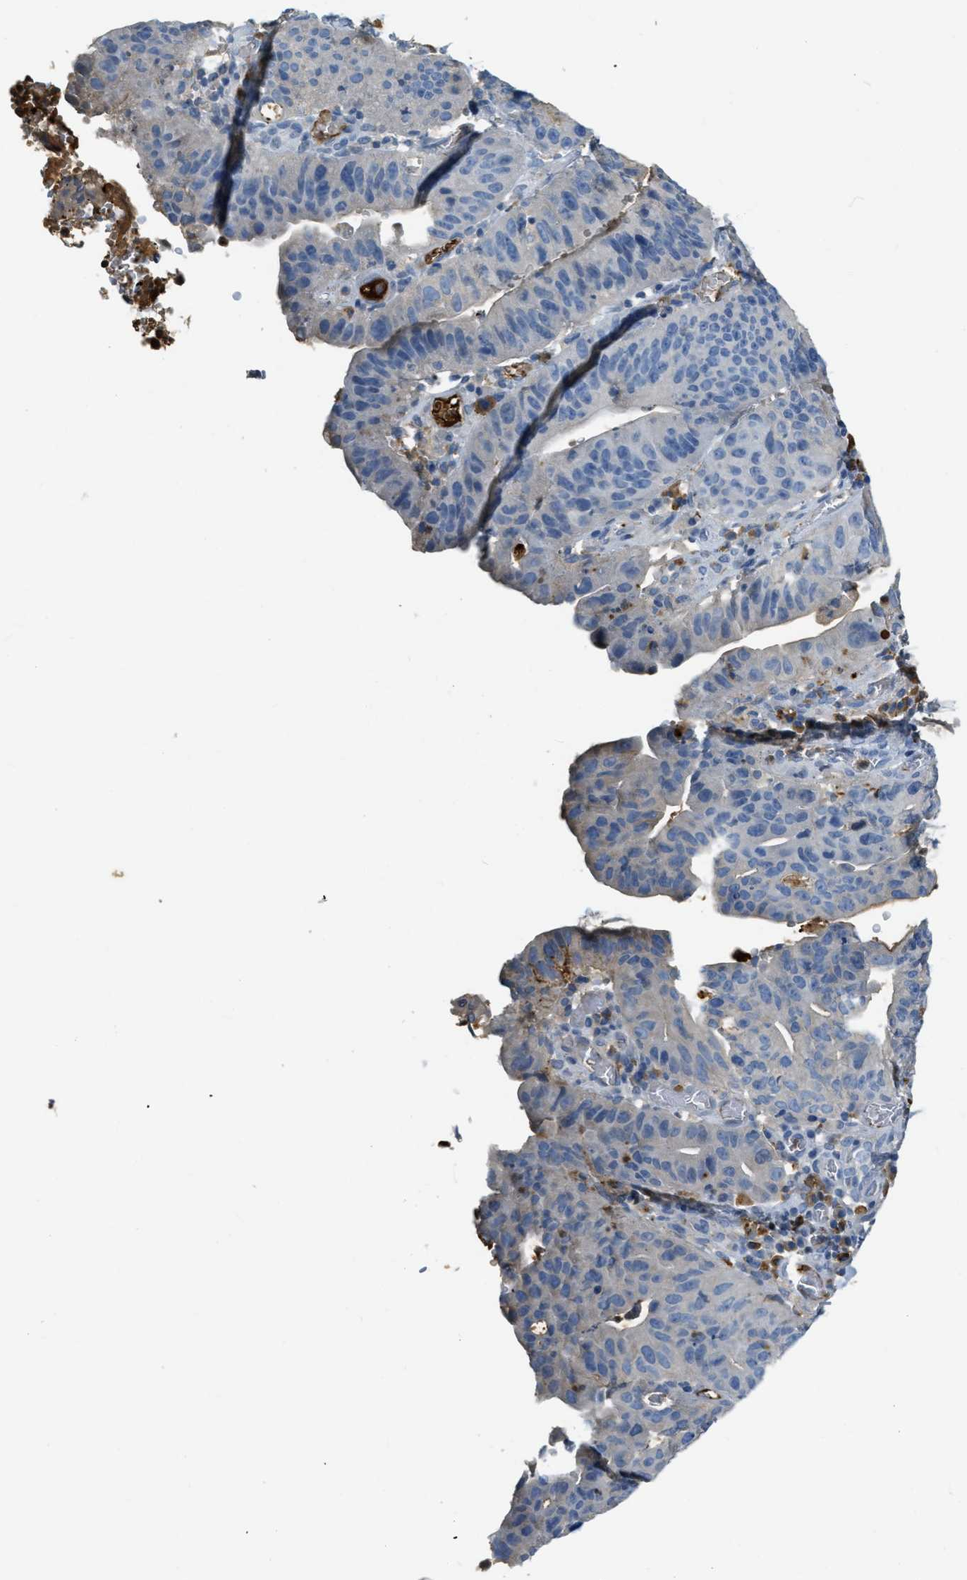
{"staining": {"intensity": "negative", "quantity": "none", "location": "none"}, "tissue": "stomach cancer", "cell_type": "Tumor cells", "image_type": "cancer", "snomed": [{"axis": "morphology", "description": "Adenocarcinoma, NOS"}, {"axis": "topography", "description": "Stomach"}], "caption": "The photomicrograph demonstrates no staining of tumor cells in stomach cancer (adenocarcinoma).", "gene": "PRTN3", "patient": {"sex": "male", "age": 59}}